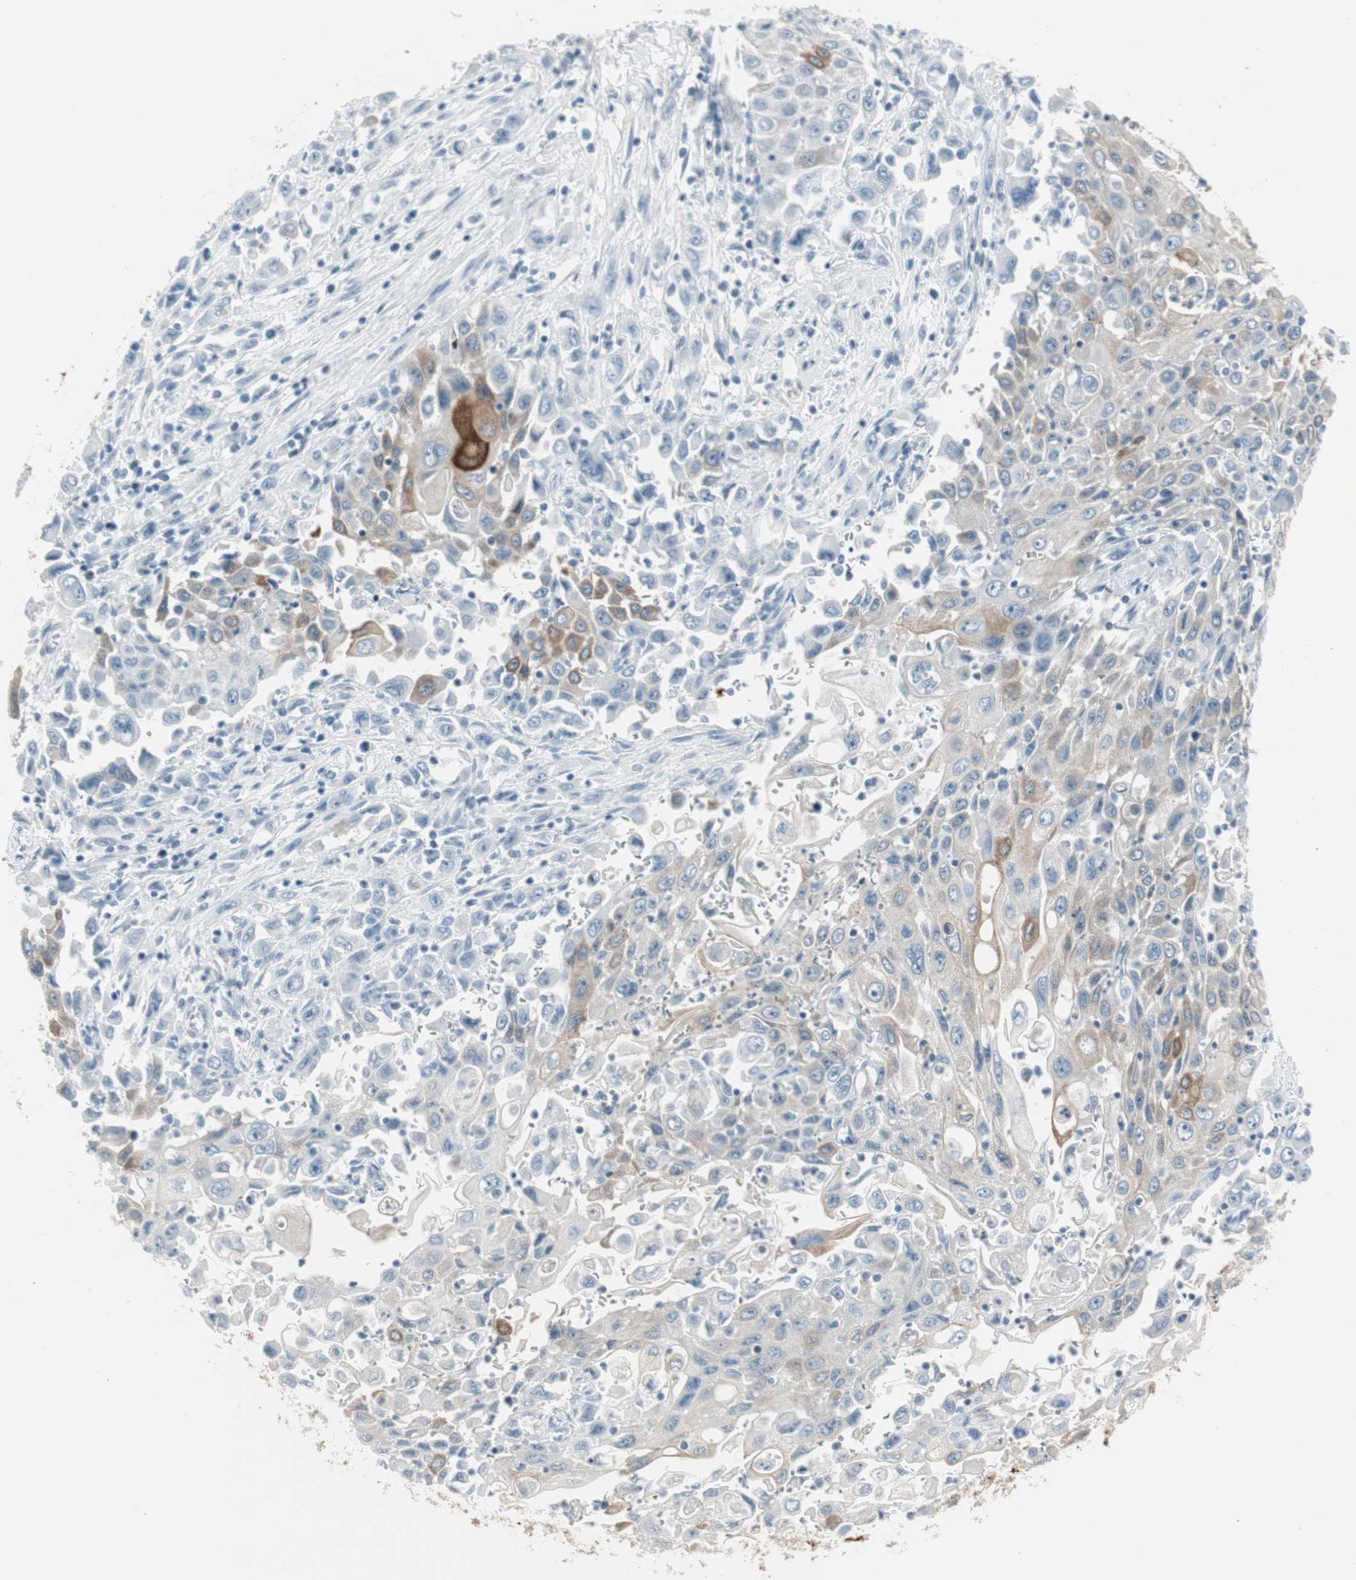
{"staining": {"intensity": "moderate", "quantity": "<25%", "location": "cytoplasmic/membranous"}, "tissue": "pancreatic cancer", "cell_type": "Tumor cells", "image_type": "cancer", "snomed": [{"axis": "morphology", "description": "Adenocarcinoma, NOS"}, {"axis": "topography", "description": "Pancreas"}], "caption": "Adenocarcinoma (pancreatic) stained with a brown dye reveals moderate cytoplasmic/membranous positive expression in approximately <25% of tumor cells.", "gene": "AGR2", "patient": {"sex": "male", "age": 70}}